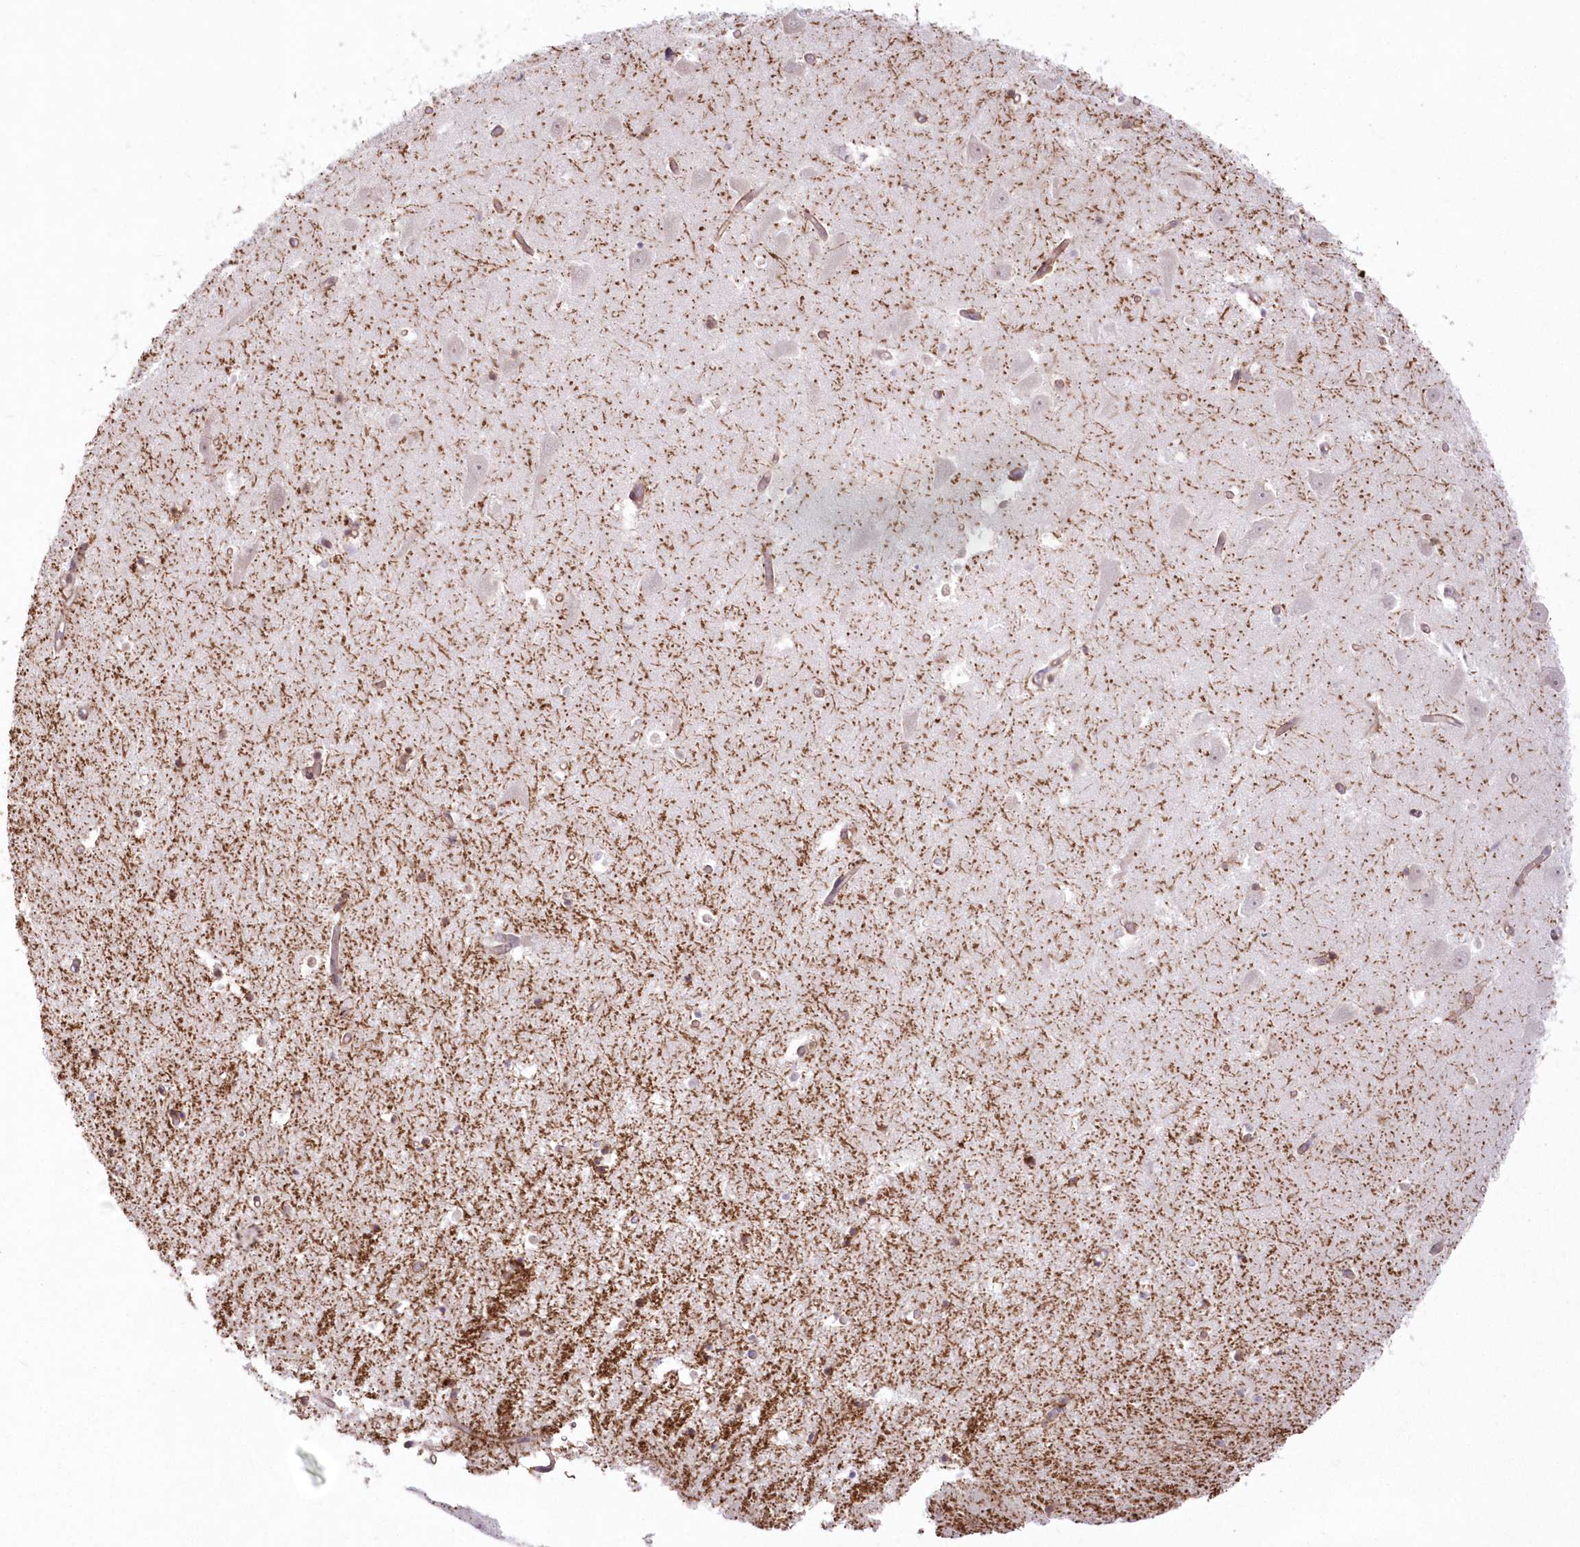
{"staining": {"intensity": "weak", "quantity": "<25%", "location": "cytoplasmic/membranous,nuclear"}, "tissue": "hippocampus", "cell_type": "Glial cells", "image_type": "normal", "snomed": [{"axis": "morphology", "description": "Normal tissue, NOS"}, {"axis": "topography", "description": "Hippocampus"}], "caption": "Immunohistochemistry (IHC) of normal hippocampus shows no staining in glial cells.", "gene": "SH3PXD2B", "patient": {"sex": "male", "age": 70}}